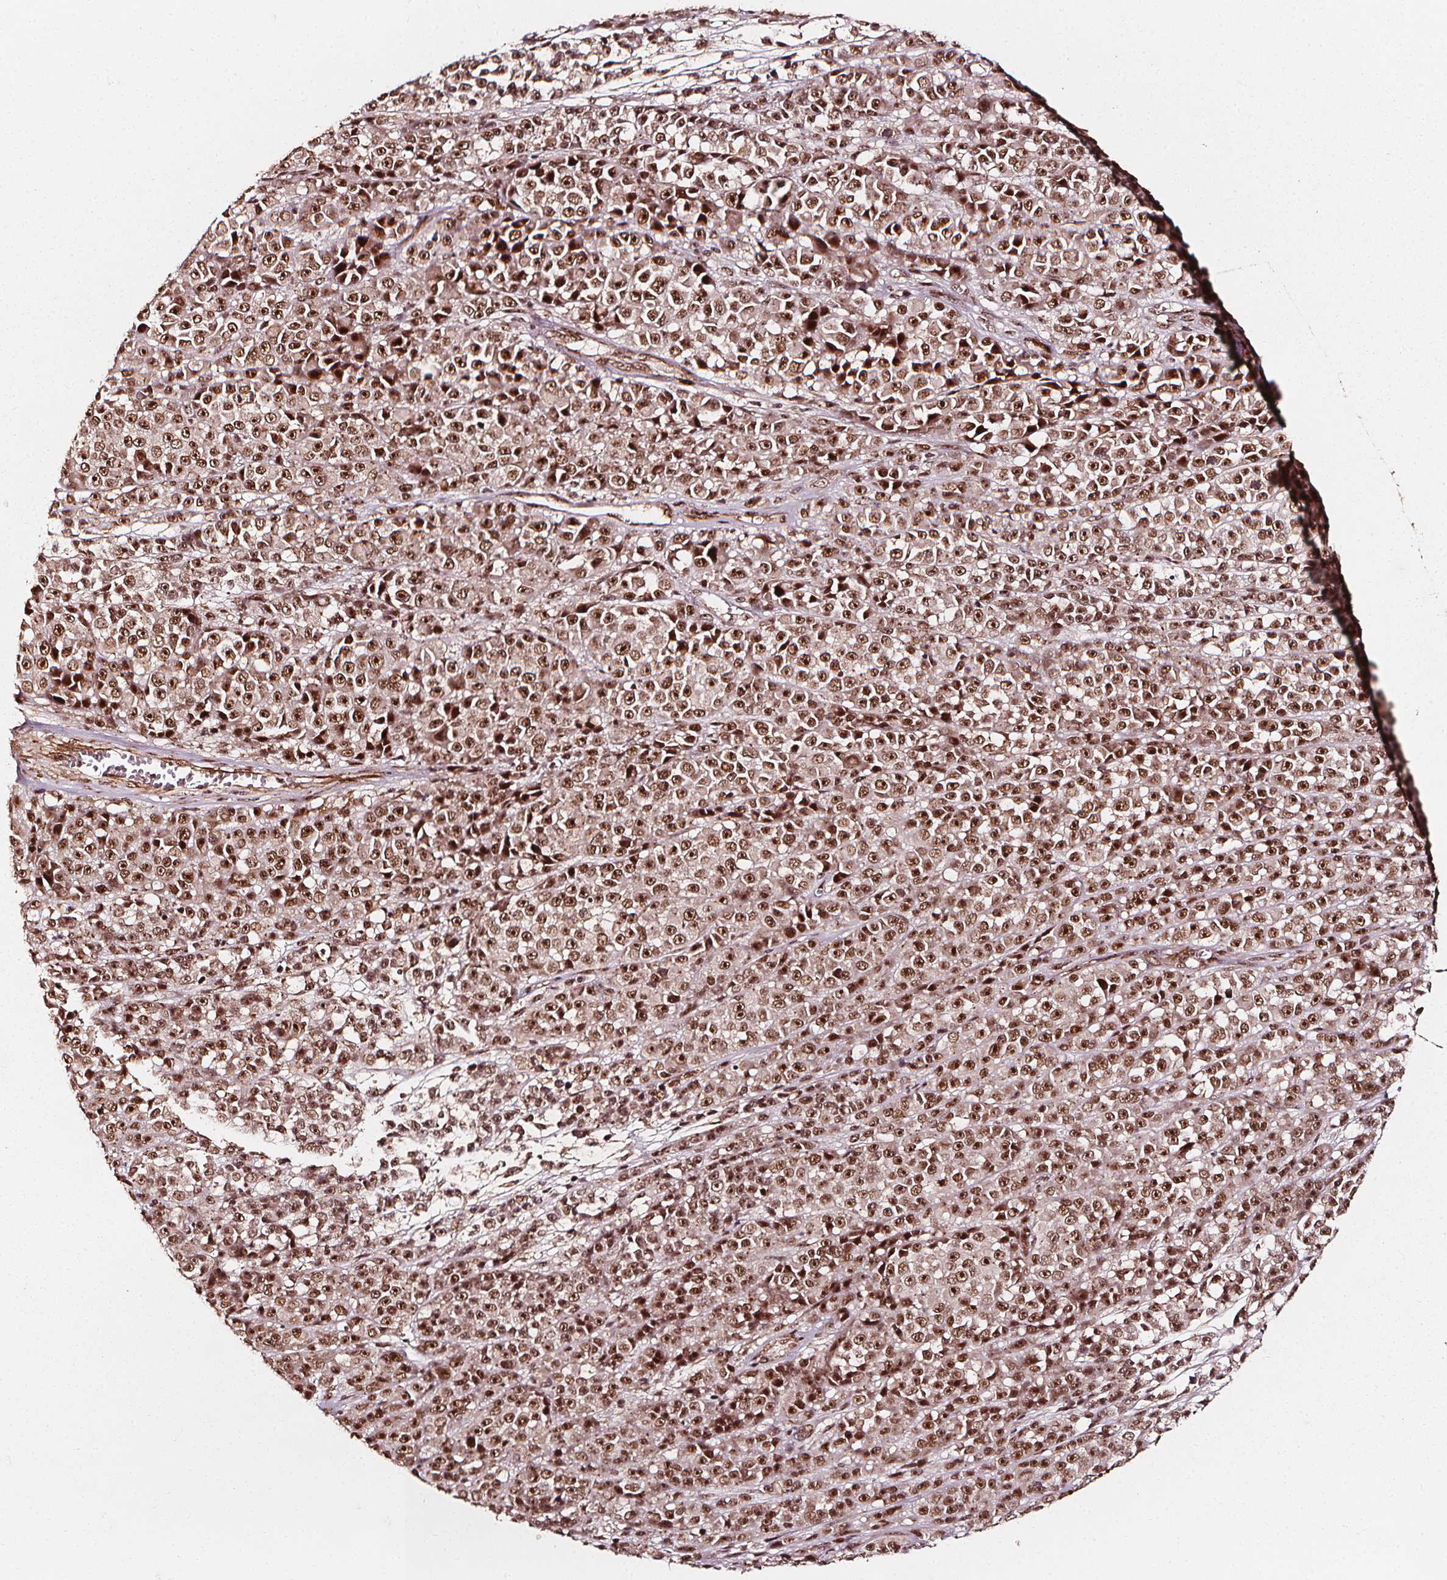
{"staining": {"intensity": "moderate", "quantity": ">75%", "location": "nuclear"}, "tissue": "melanoma", "cell_type": "Tumor cells", "image_type": "cancer", "snomed": [{"axis": "morphology", "description": "Malignant melanoma, NOS"}, {"axis": "topography", "description": "Skin"}, {"axis": "topography", "description": "Skin of back"}], "caption": "Melanoma stained with DAB immunohistochemistry reveals medium levels of moderate nuclear staining in approximately >75% of tumor cells.", "gene": "EXOSC9", "patient": {"sex": "male", "age": 91}}